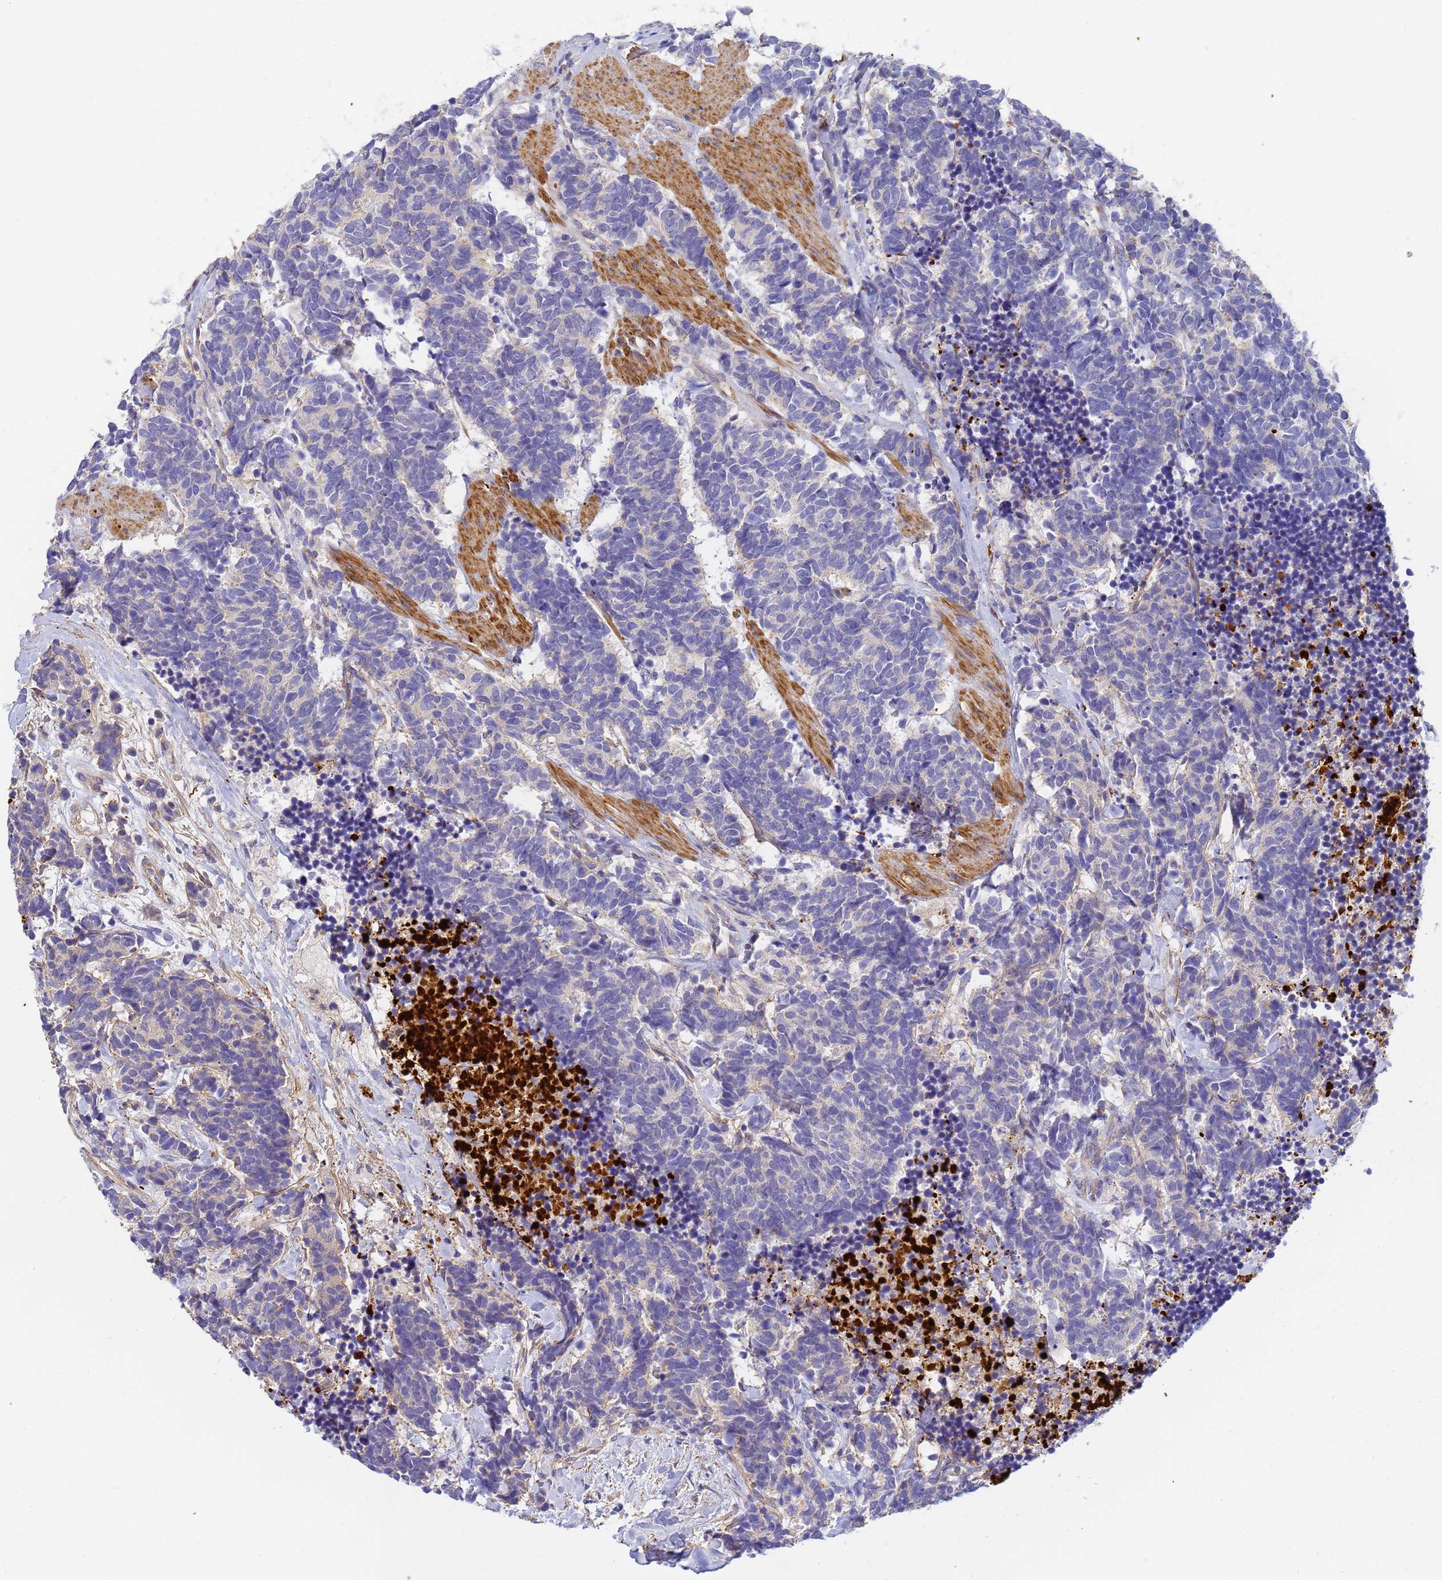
{"staining": {"intensity": "negative", "quantity": "none", "location": "none"}, "tissue": "carcinoid", "cell_type": "Tumor cells", "image_type": "cancer", "snomed": [{"axis": "morphology", "description": "Carcinoma, NOS"}, {"axis": "morphology", "description": "Carcinoid, malignant, NOS"}, {"axis": "topography", "description": "Prostate"}], "caption": "IHC micrograph of malignant carcinoid stained for a protein (brown), which displays no positivity in tumor cells.", "gene": "MYL12A", "patient": {"sex": "male", "age": 57}}